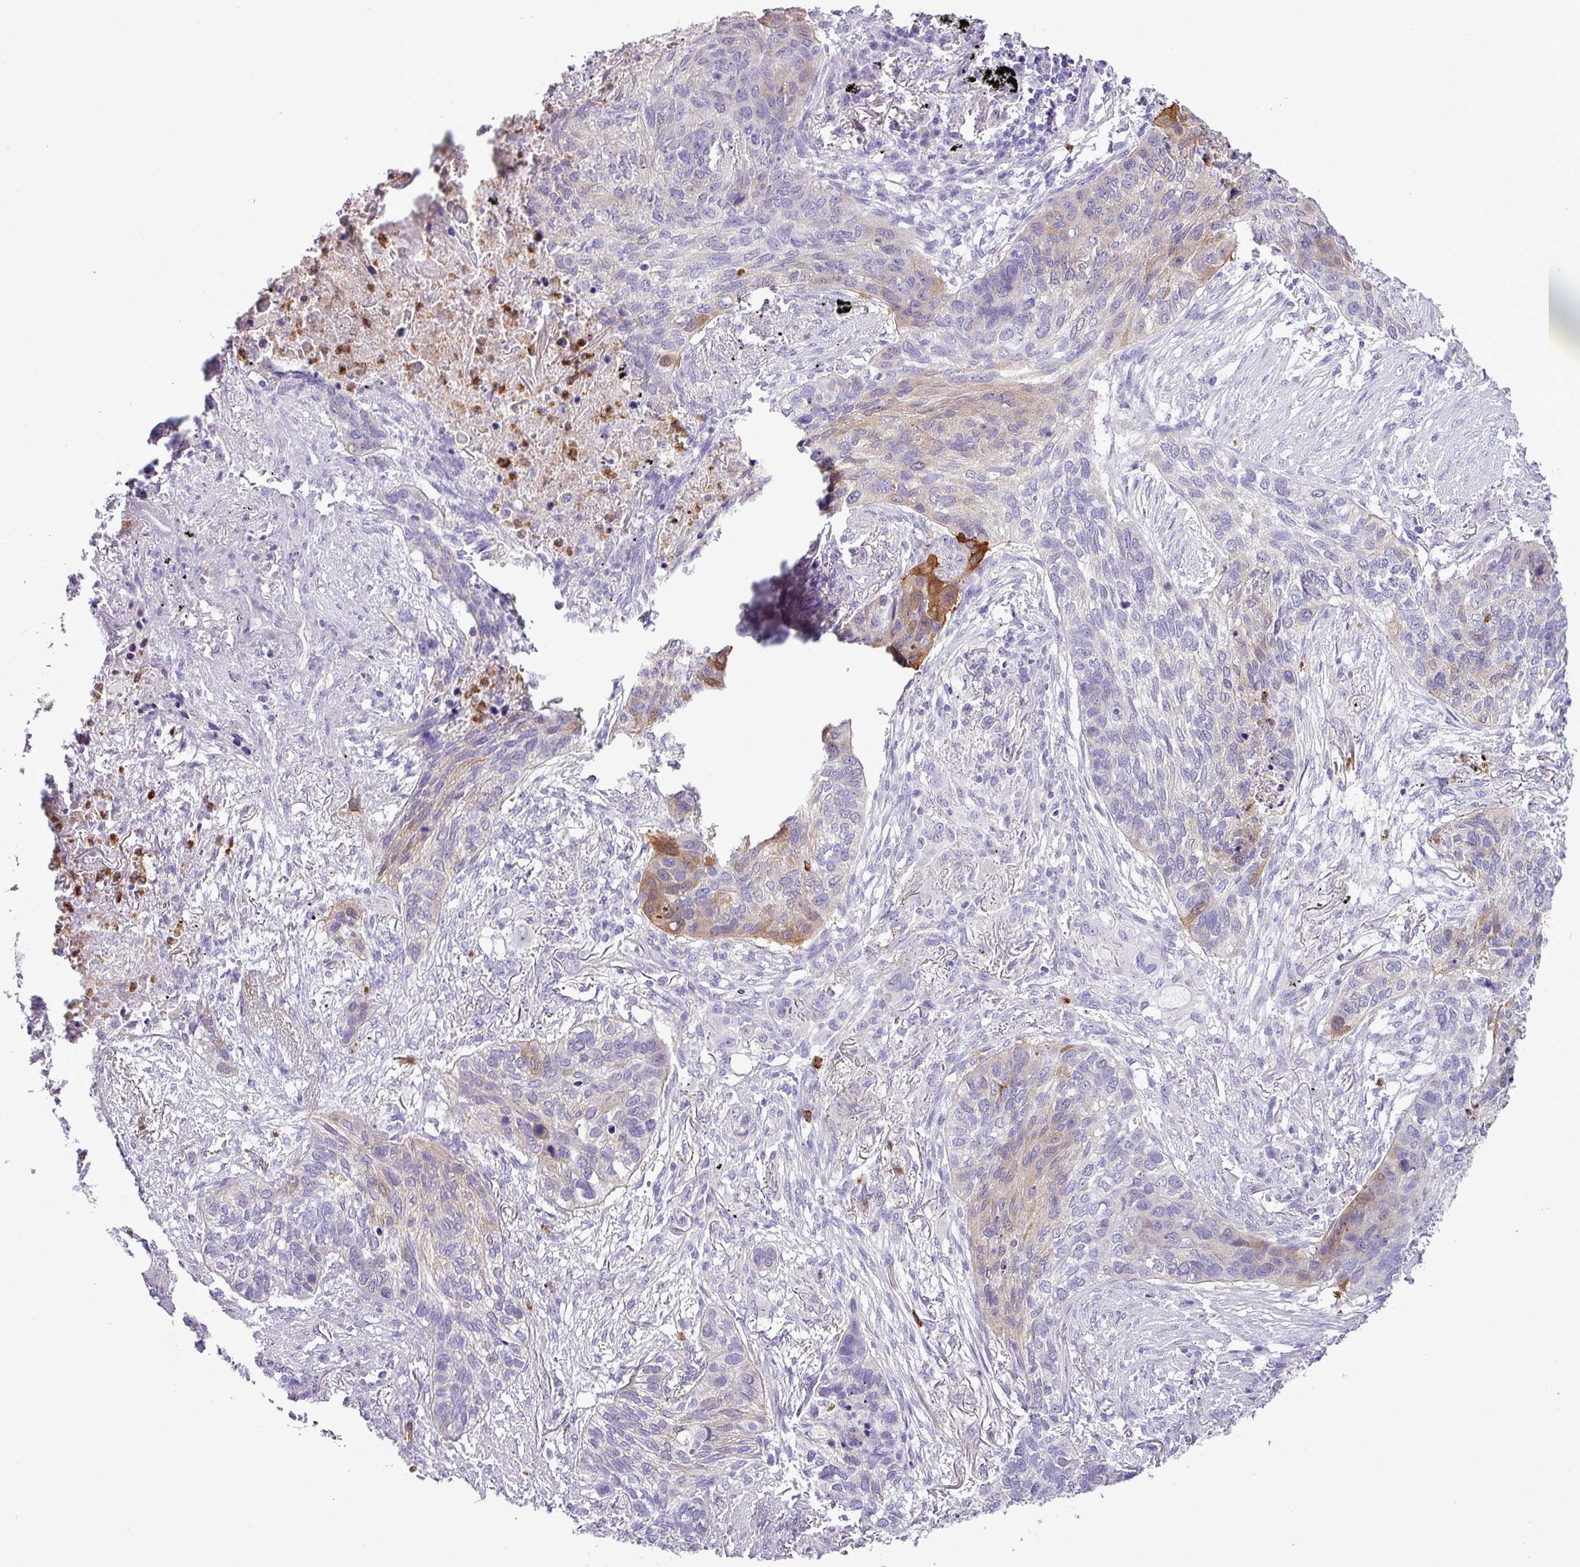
{"staining": {"intensity": "moderate", "quantity": "<25%", "location": "cytoplasmic/membranous"}, "tissue": "lung cancer", "cell_type": "Tumor cells", "image_type": "cancer", "snomed": [{"axis": "morphology", "description": "Squamous cell carcinoma, NOS"}, {"axis": "topography", "description": "Lung"}], "caption": "Immunohistochemistry image of neoplastic tissue: squamous cell carcinoma (lung) stained using immunohistochemistry reveals low levels of moderate protein expression localized specifically in the cytoplasmic/membranous of tumor cells, appearing as a cytoplasmic/membranous brown color.", "gene": "ZSCAN5A", "patient": {"sex": "female", "age": 63}}